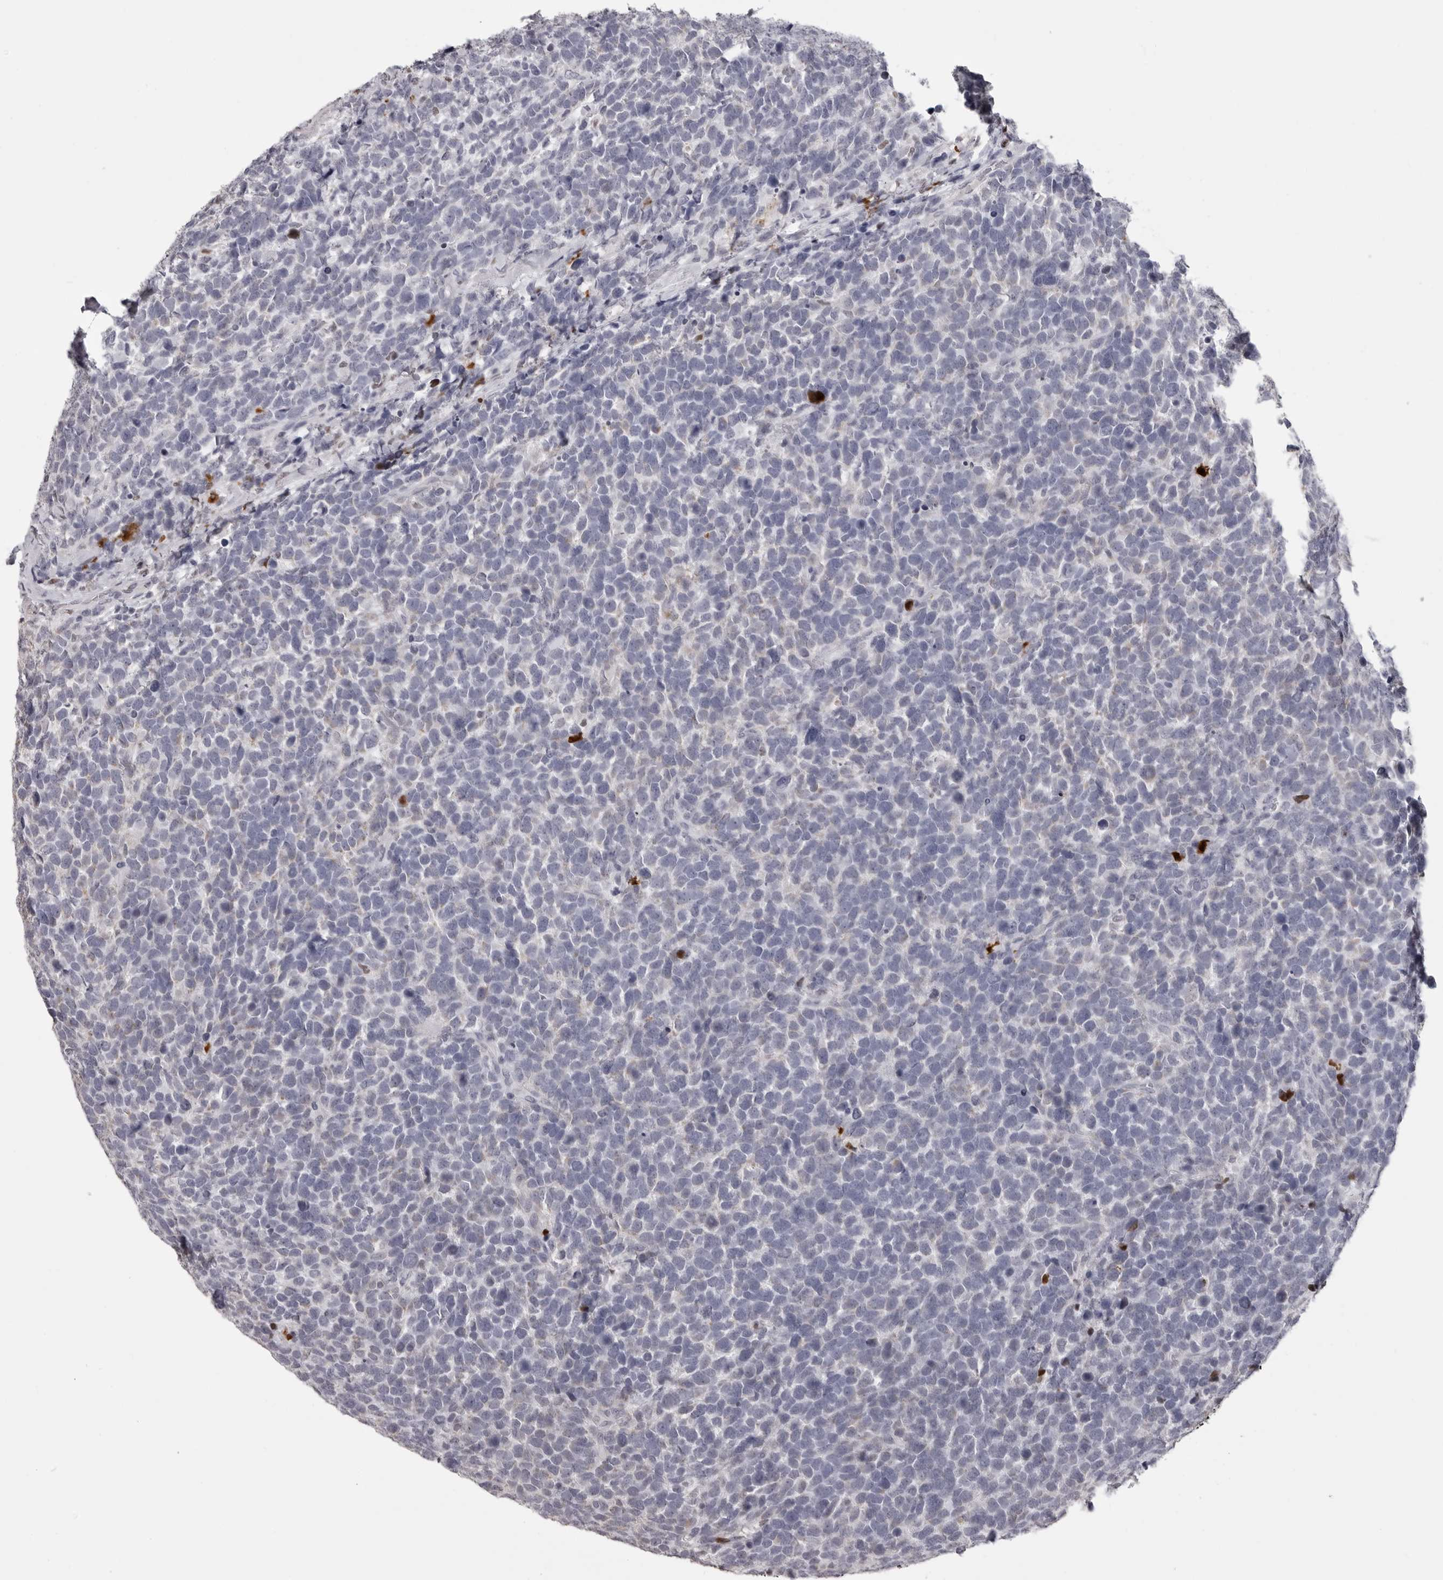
{"staining": {"intensity": "negative", "quantity": "none", "location": "none"}, "tissue": "urothelial cancer", "cell_type": "Tumor cells", "image_type": "cancer", "snomed": [{"axis": "morphology", "description": "Urothelial carcinoma, High grade"}, {"axis": "topography", "description": "Urinary bladder"}], "caption": "IHC histopathology image of human urothelial cancer stained for a protein (brown), which reveals no expression in tumor cells.", "gene": "IL31", "patient": {"sex": "female", "age": 82}}